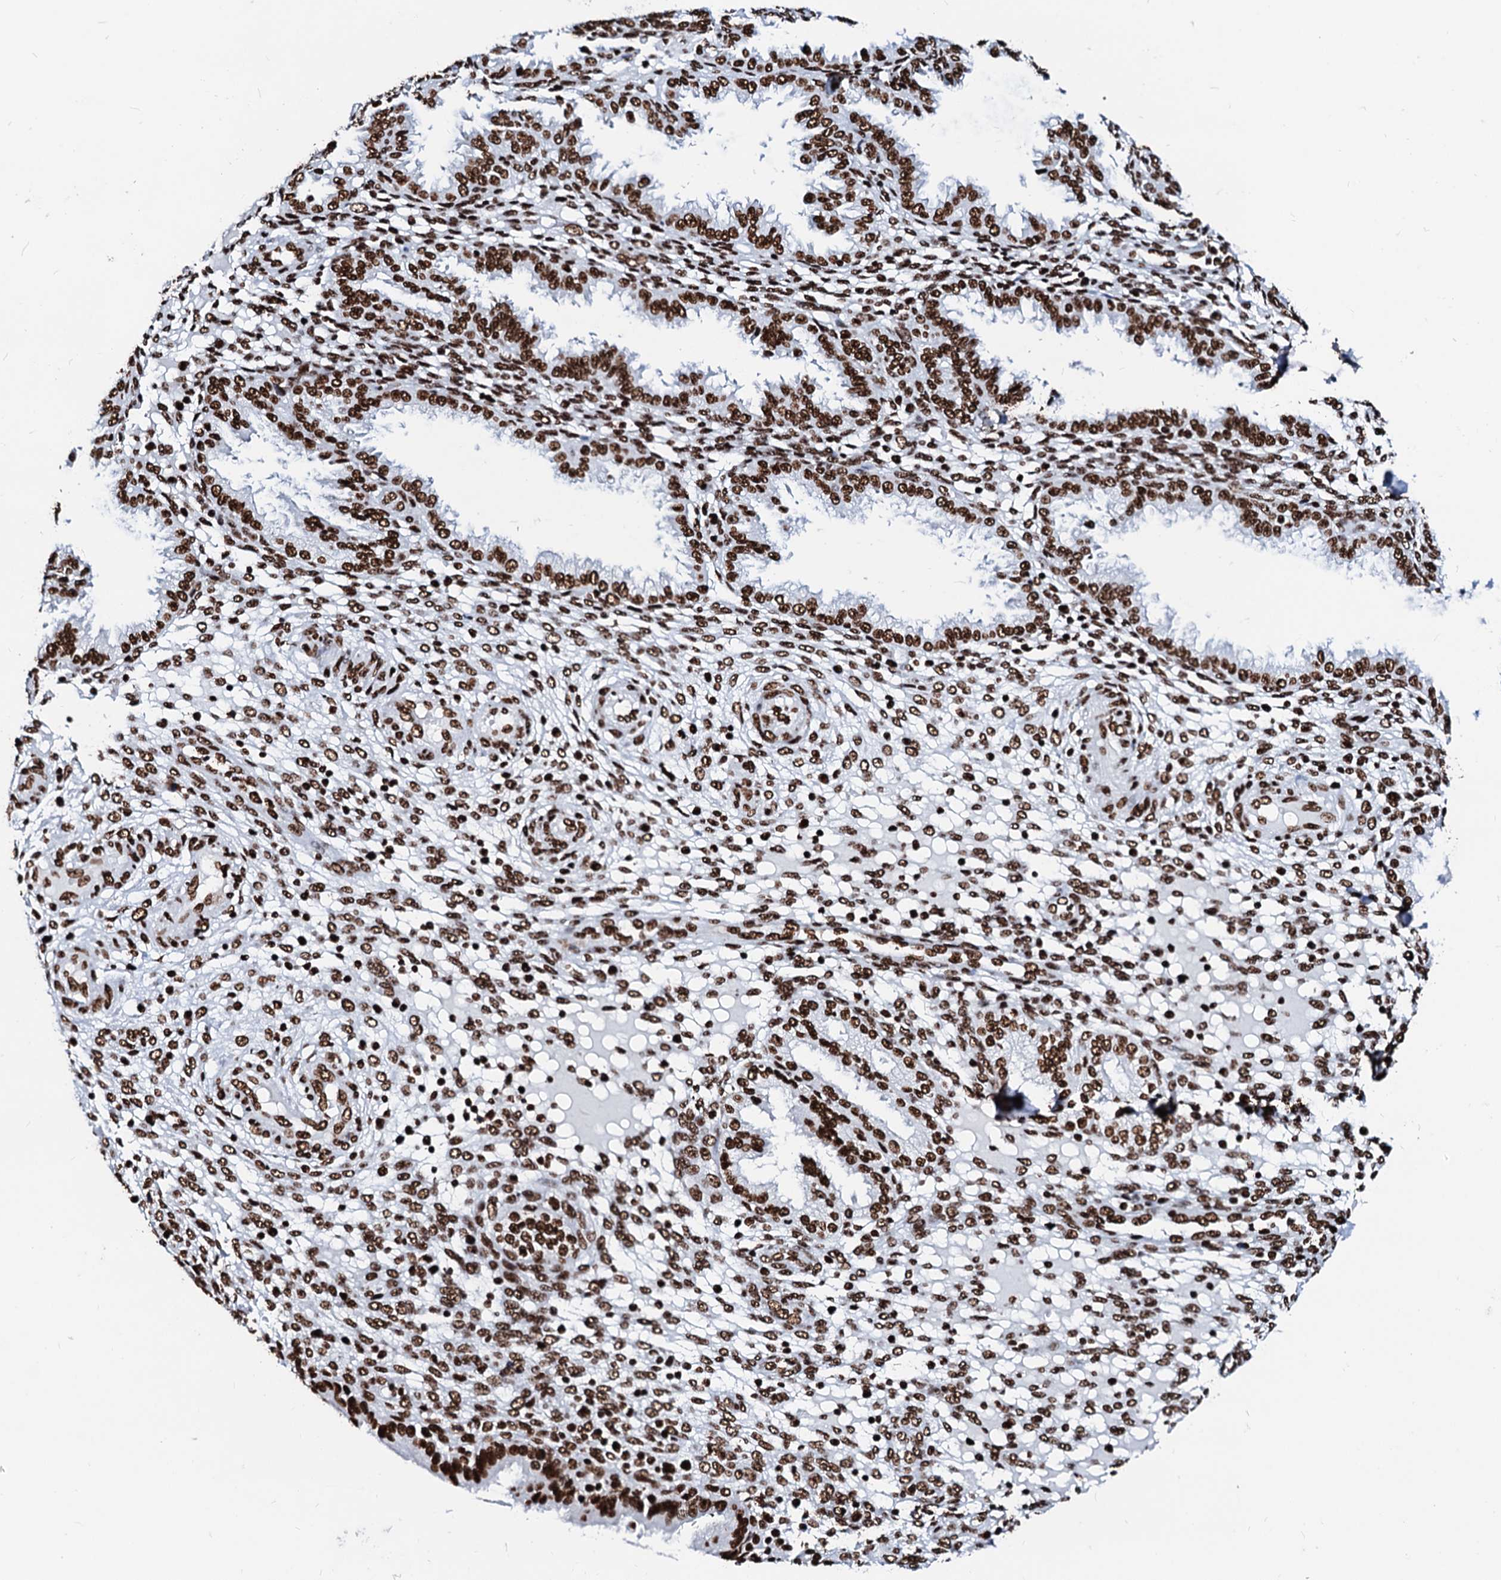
{"staining": {"intensity": "strong", "quantity": ">75%", "location": "nuclear"}, "tissue": "endometrium", "cell_type": "Cells in endometrial stroma", "image_type": "normal", "snomed": [{"axis": "morphology", "description": "Normal tissue, NOS"}, {"axis": "topography", "description": "Endometrium"}], "caption": "Strong nuclear protein staining is identified in about >75% of cells in endometrial stroma in endometrium. (IHC, brightfield microscopy, high magnification).", "gene": "RALY", "patient": {"sex": "female", "age": 33}}